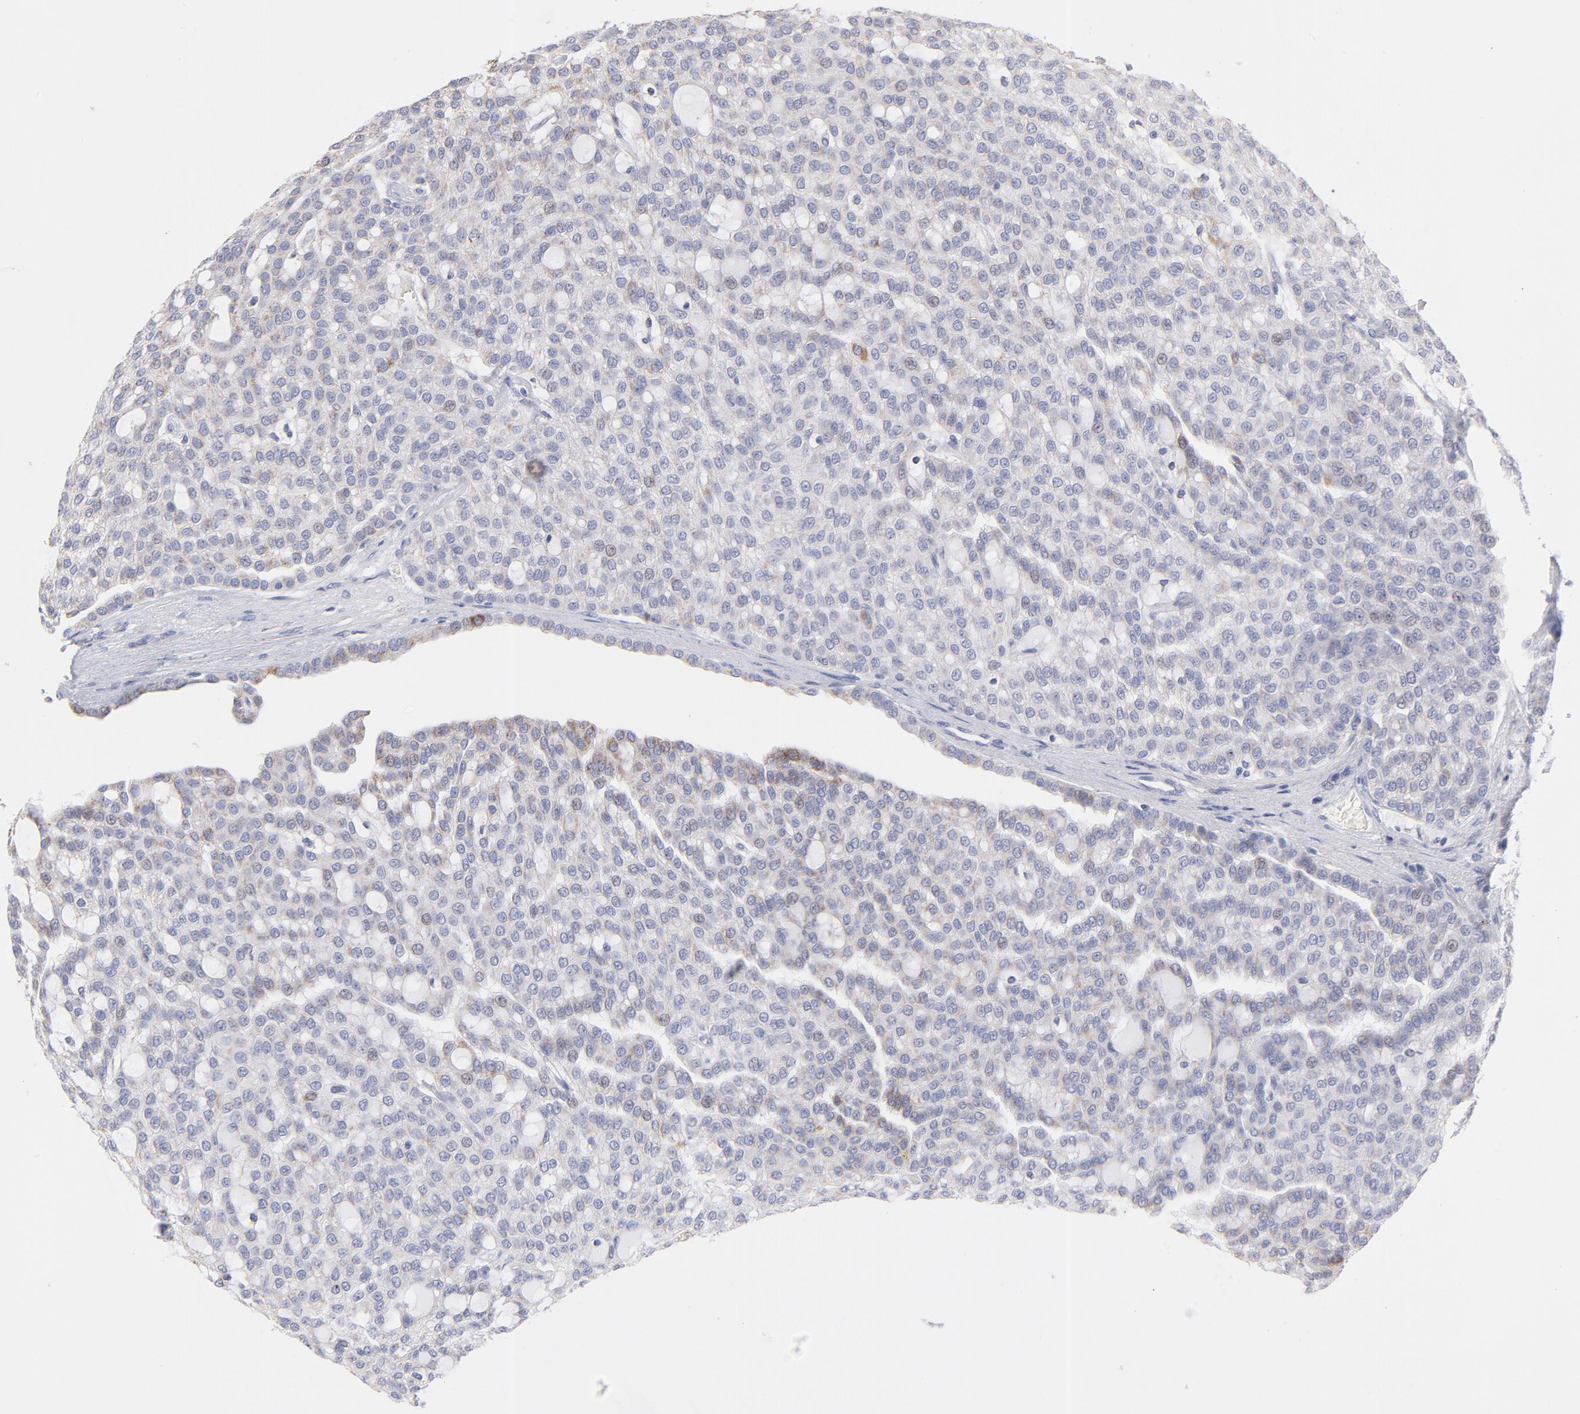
{"staining": {"intensity": "weak", "quantity": "25%-75%", "location": "cytoplasmic/membranous"}, "tissue": "renal cancer", "cell_type": "Tumor cells", "image_type": "cancer", "snomed": [{"axis": "morphology", "description": "Adenocarcinoma, NOS"}, {"axis": "topography", "description": "Kidney"}], "caption": "Immunohistochemical staining of renal cancer reveals low levels of weak cytoplasmic/membranous protein staining in approximately 25%-75% of tumor cells. The staining is performed using DAB (3,3'-diaminobenzidine) brown chromogen to label protein expression. The nuclei are counter-stained blue using hematoxylin.", "gene": "TST", "patient": {"sex": "male", "age": 63}}